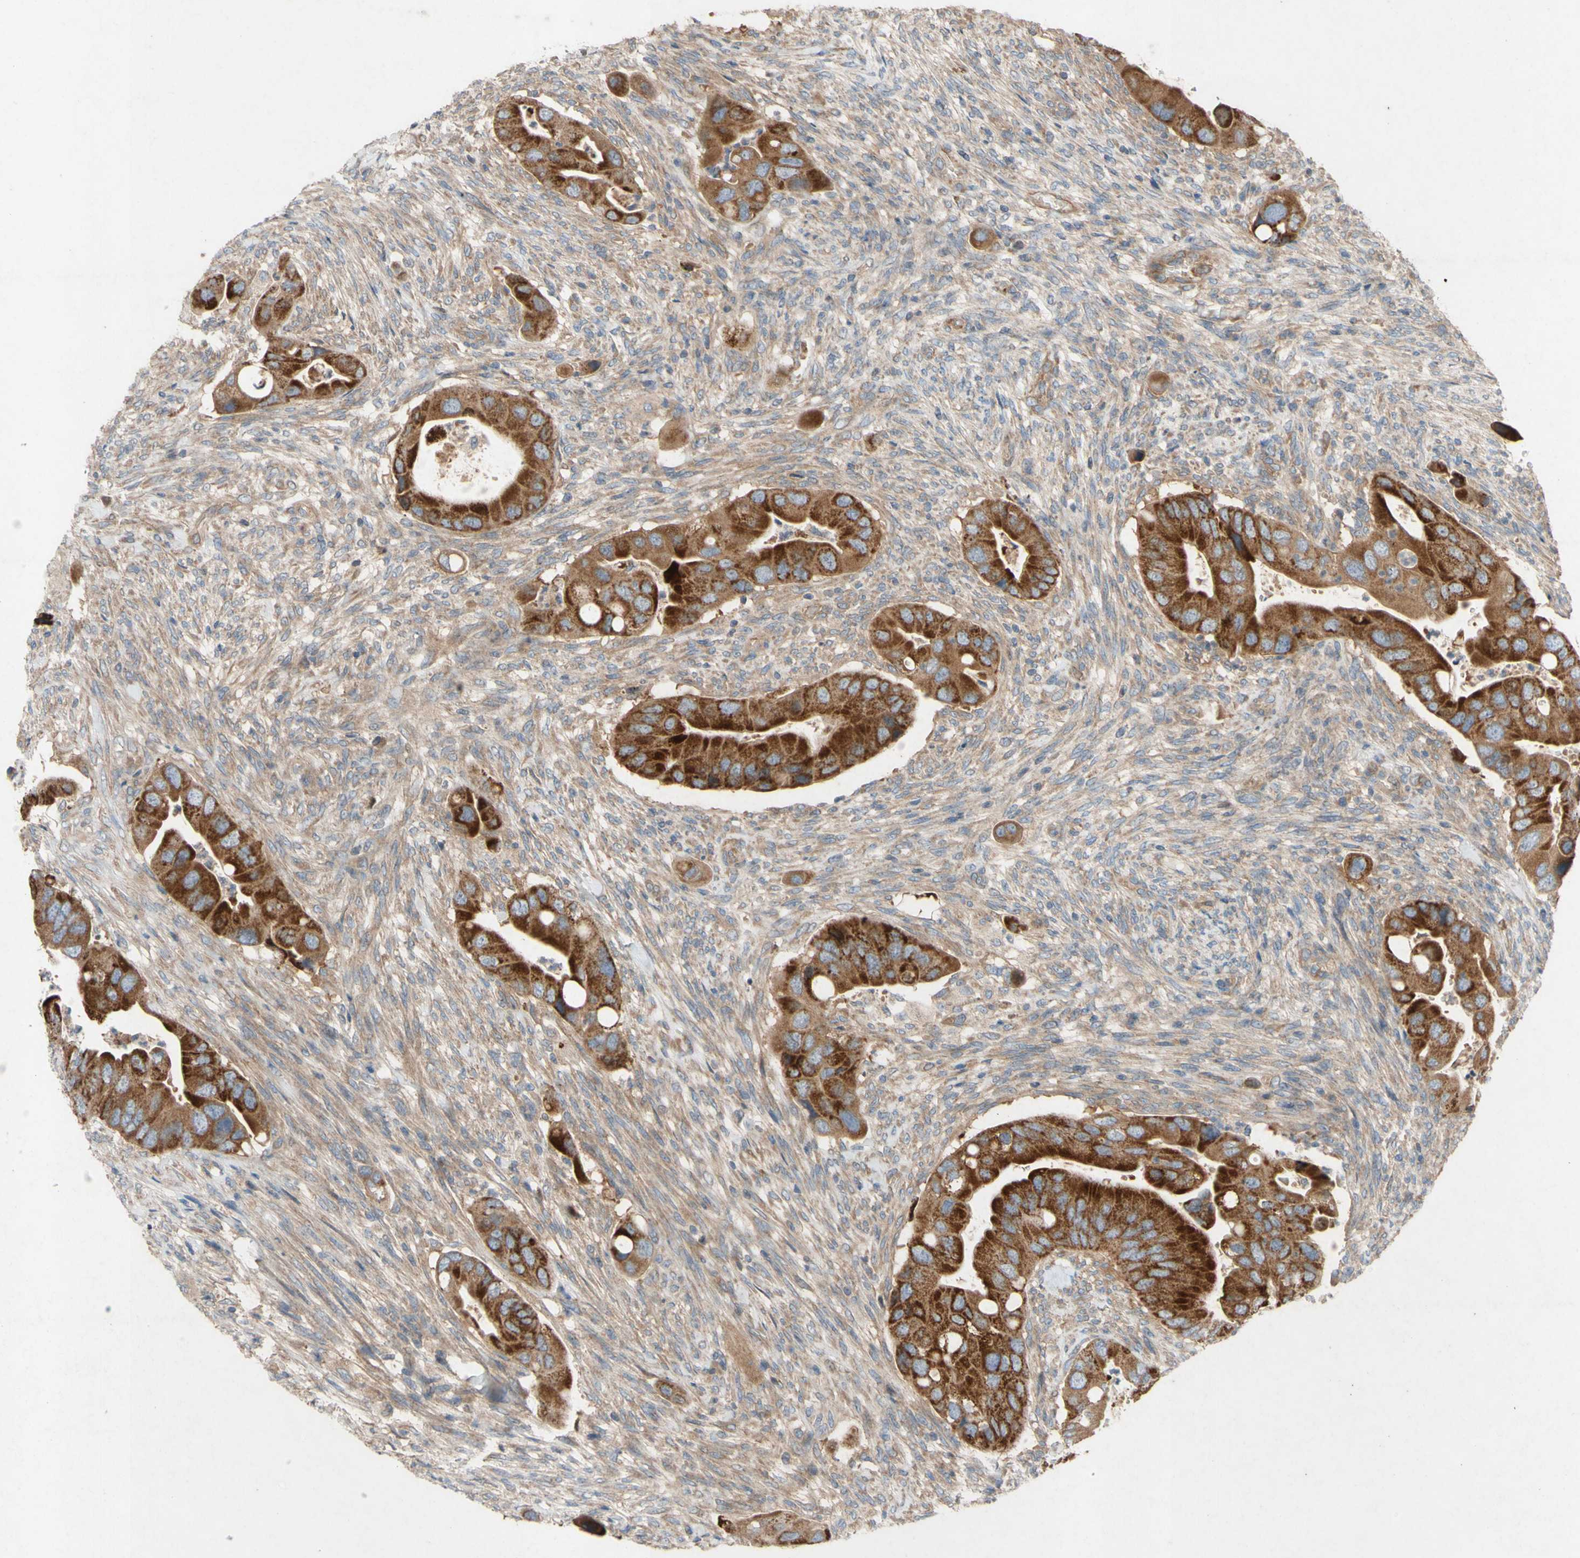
{"staining": {"intensity": "strong", "quantity": ">75%", "location": "cytoplasmic/membranous"}, "tissue": "colorectal cancer", "cell_type": "Tumor cells", "image_type": "cancer", "snomed": [{"axis": "morphology", "description": "Adenocarcinoma, NOS"}, {"axis": "topography", "description": "Rectum"}], "caption": "This is an image of immunohistochemistry staining of adenocarcinoma (colorectal), which shows strong staining in the cytoplasmic/membranous of tumor cells.", "gene": "TST", "patient": {"sex": "female", "age": 57}}